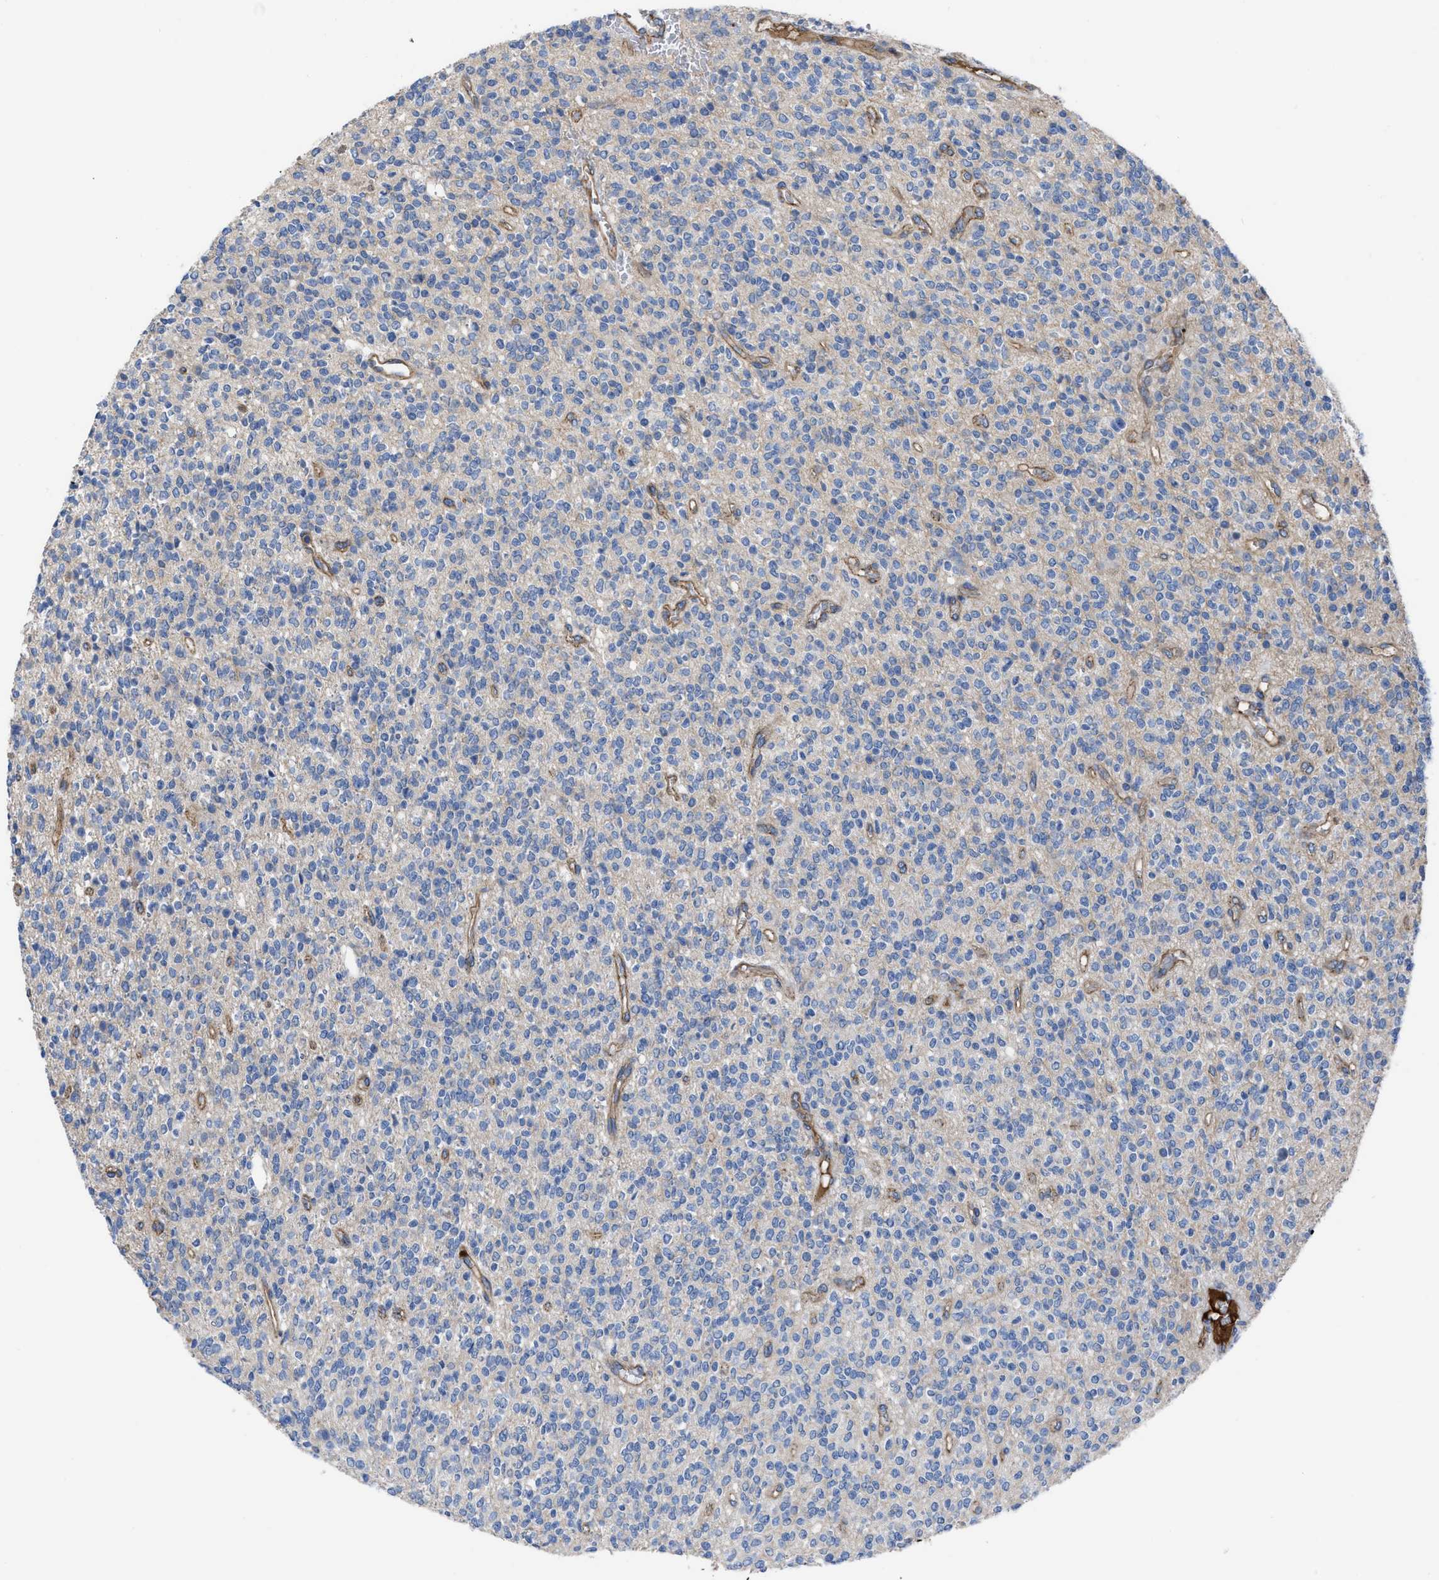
{"staining": {"intensity": "negative", "quantity": "none", "location": "none"}, "tissue": "glioma", "cell_type": "Tumor cells", "image_type": "cancer", "snomed": [{"axis": "morphology", "description": "Glioma, malignant, High grade"}, {"axis": "topography", "description": "Brain"}], "caption": "IHC micrograph of neoplastic tissue: malignant glioma (high-grade) stained with DAB (3,3'-diaminobenzidine) reveals no significant protein expression in tumor cells. (DAB (3,3'-diaminobenzidine) immunohistochemistry with hematoxylin counter stain).", "gene": "TRIOBP", "patient": {"sex": "male", "age": 34}}